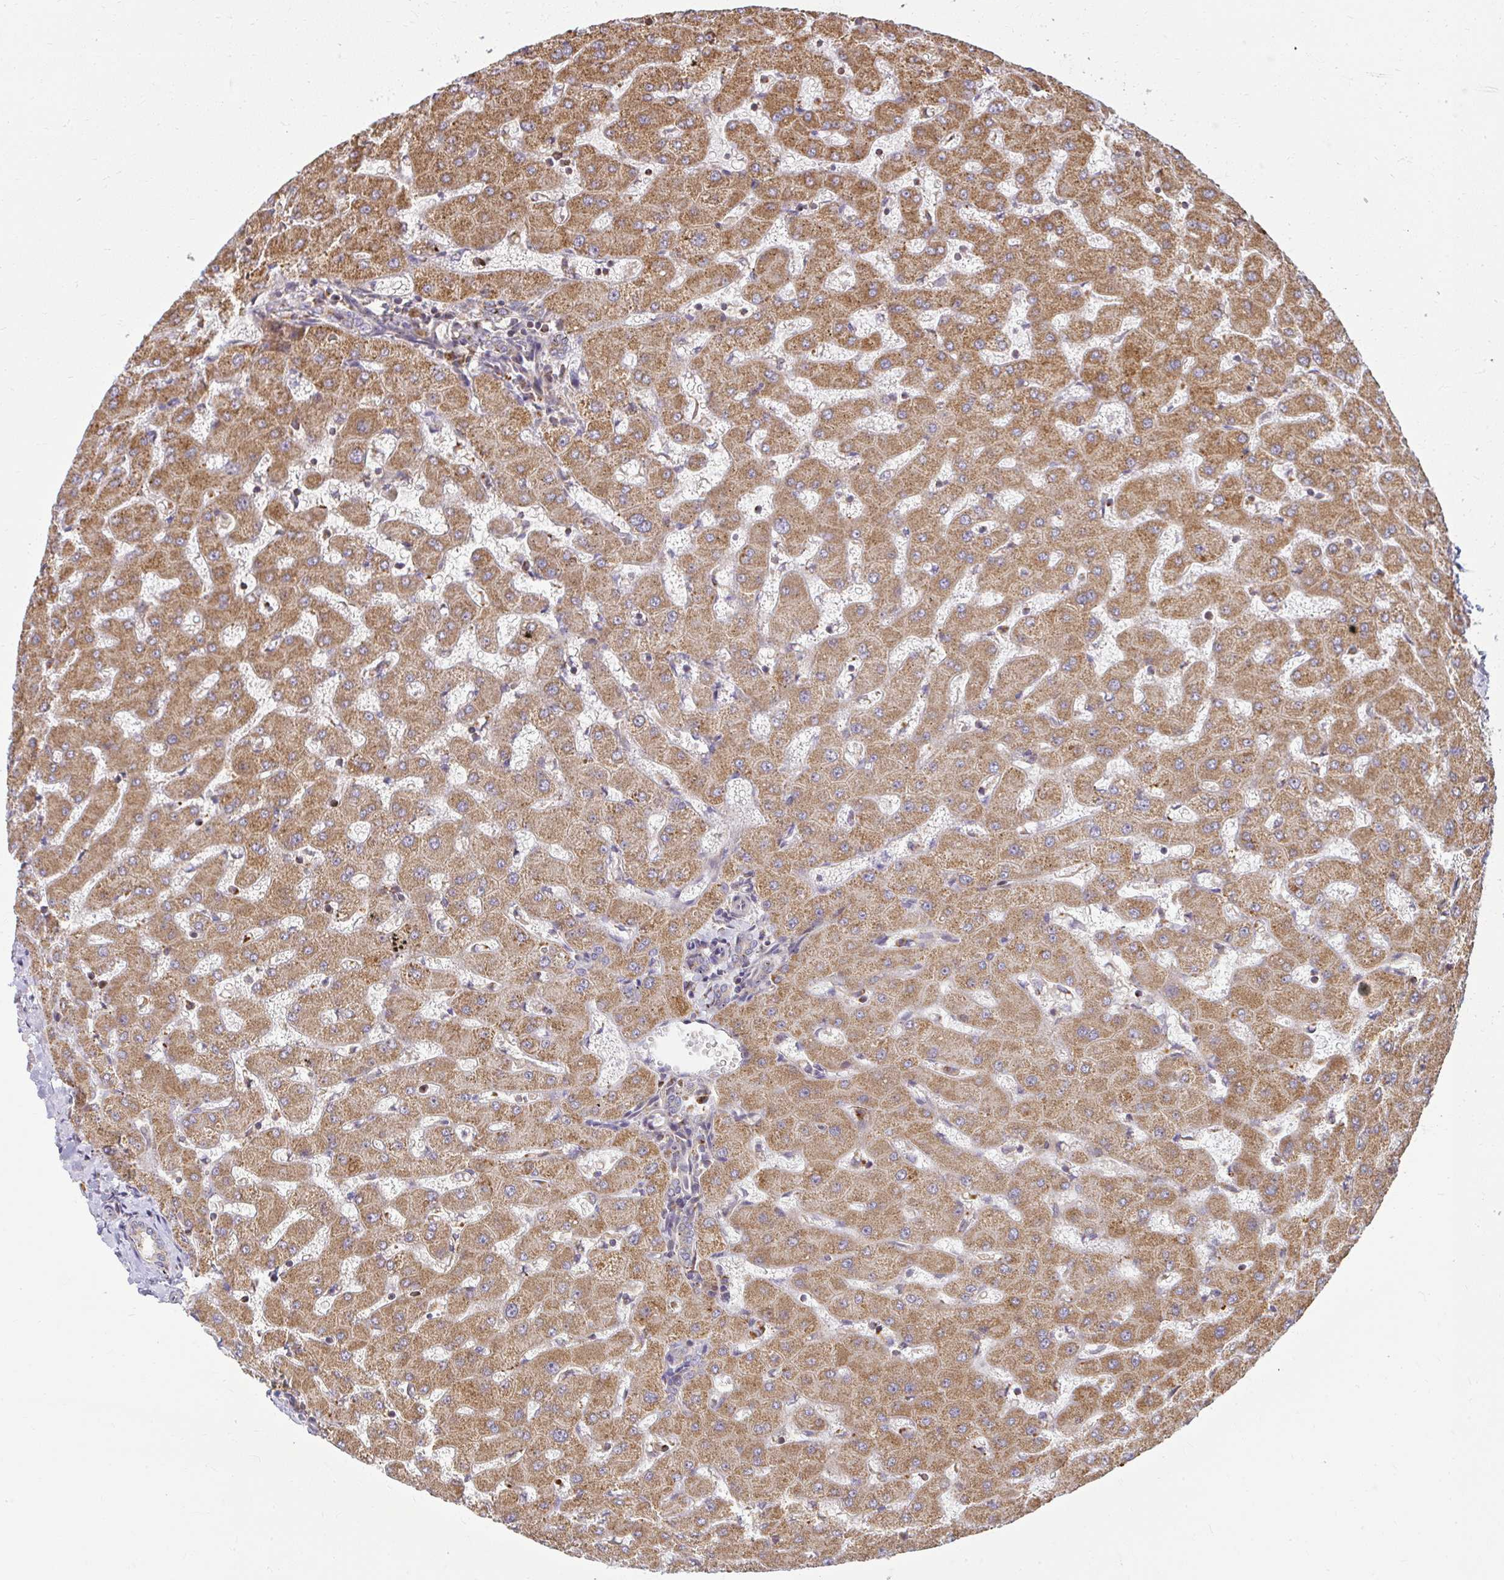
{"staining": {"intensity": "weak", "quantity": "25%-75%", "location": "cytoplasmic/membranous"}, "tissue": "liver", "cell_type": "Cholangiocytes", "image_type": "normal", "snomed": [{"axis": "morphology", "description": "Normal tissue, NOS"}, {"axis": "topography", "description": "Liver"}], "caption": "Immunohistochemistry staining of normal liver, which demonstrates low levels of weak cytoplasmic/membranous positivity in approximately 25%-75% of cholangiocytes indicating weak cytoplasmic/membranous protein expression. The staining was performed using DAB (brown) for protein detection and nuclei were counterstained in hematoxylin (blue).", "gene": "GNS", "patient": {"sex": "female", "age": 63}}